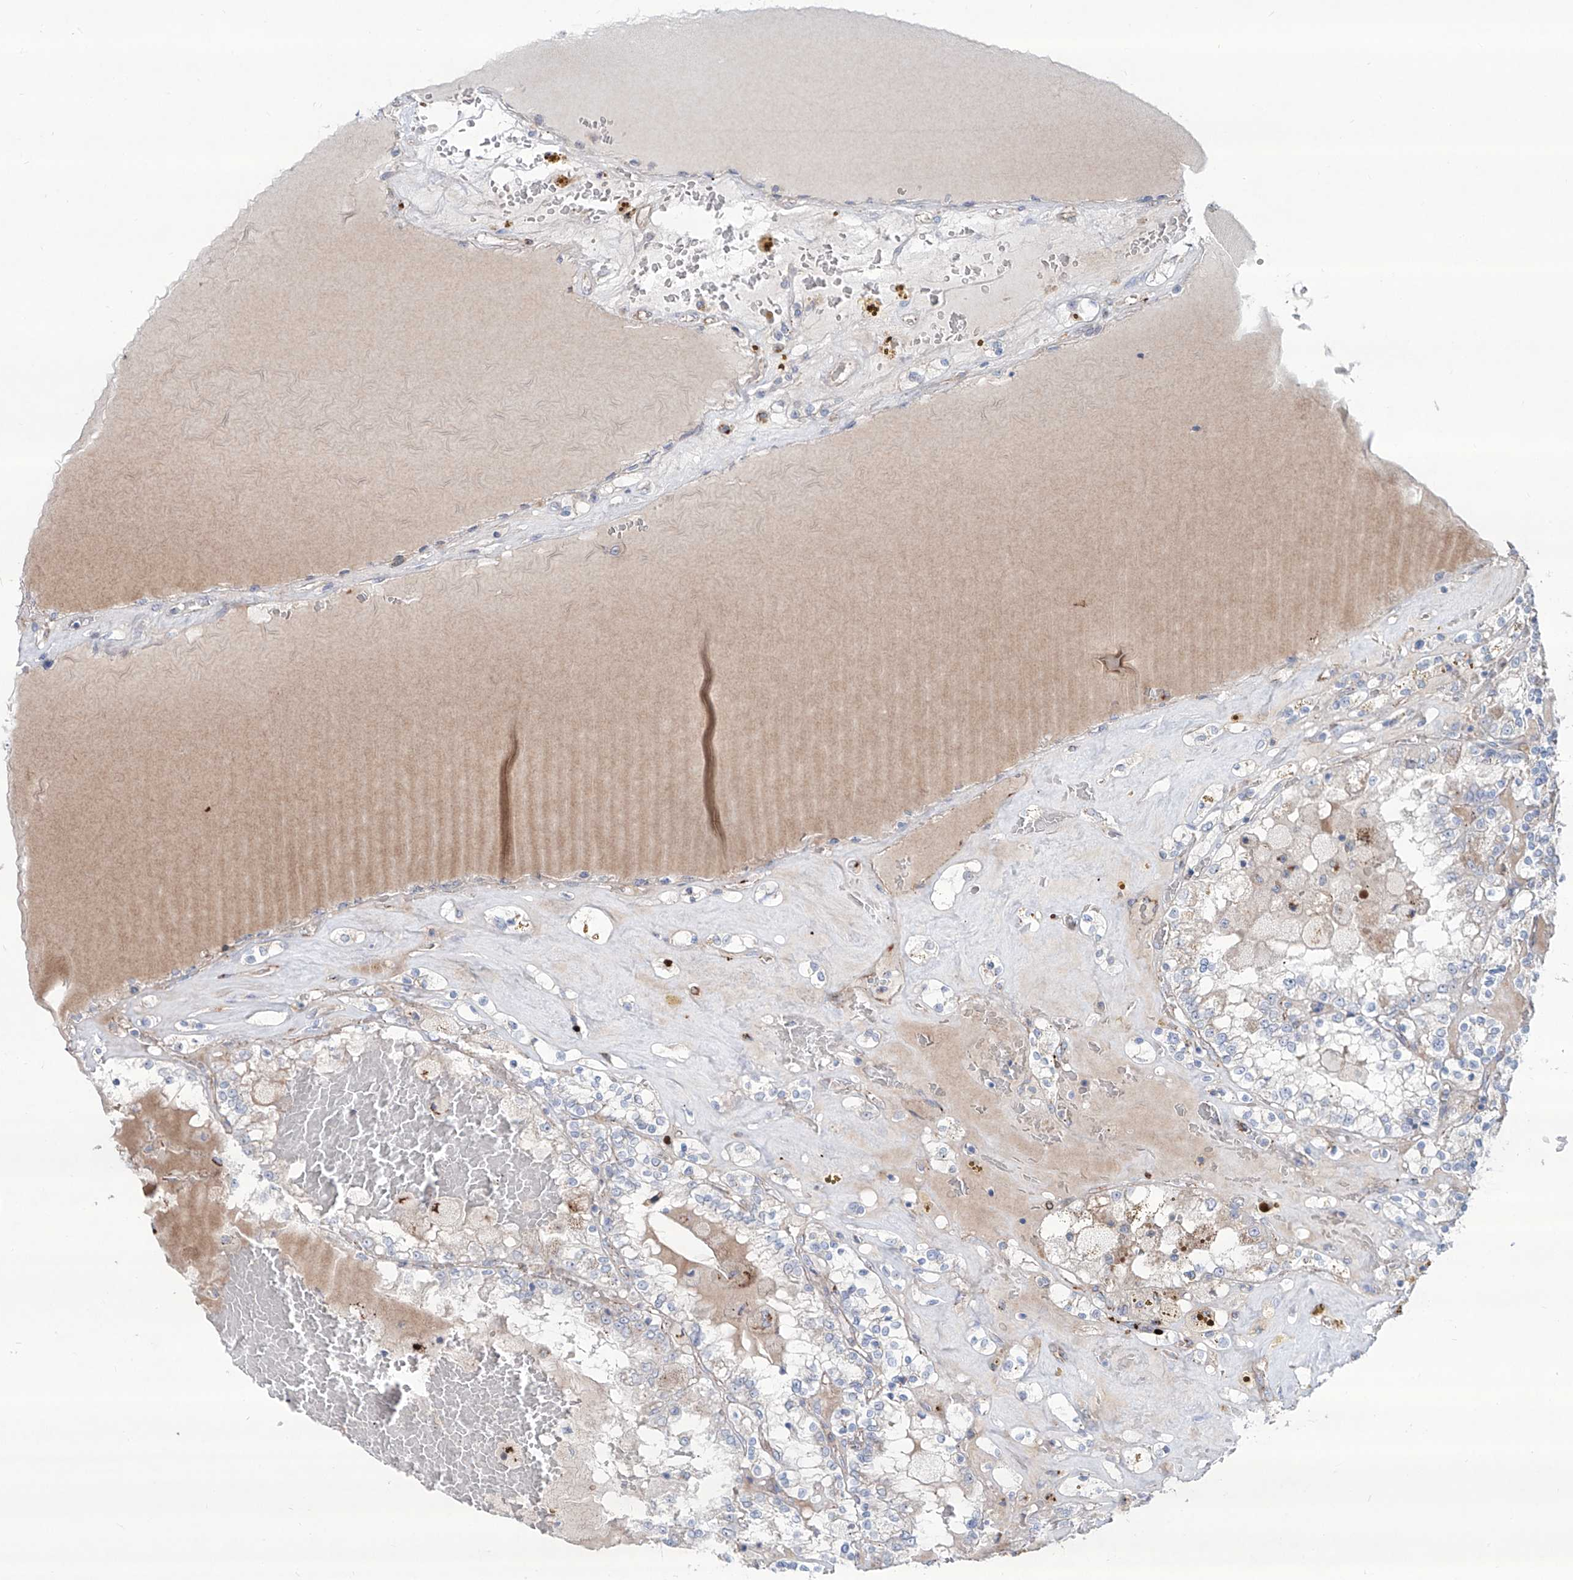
{"staining": {"intensity": "negative", "quantity": "none", "location": "none"}, "tissue": "renal cancer", "cell_type": "Tumor cells", "image_type": "cancer", "snomed": [{"axis": "morphology", "description": "Adenocarcinoma, NOS"}, {"axis": "topography", "description": "Kidney"}], "caption": "There is no significant expression in tumor cells of renal adenocarcinoma.", "gene": "CDH5", "patient": {"sex": "female", "age": 56}}